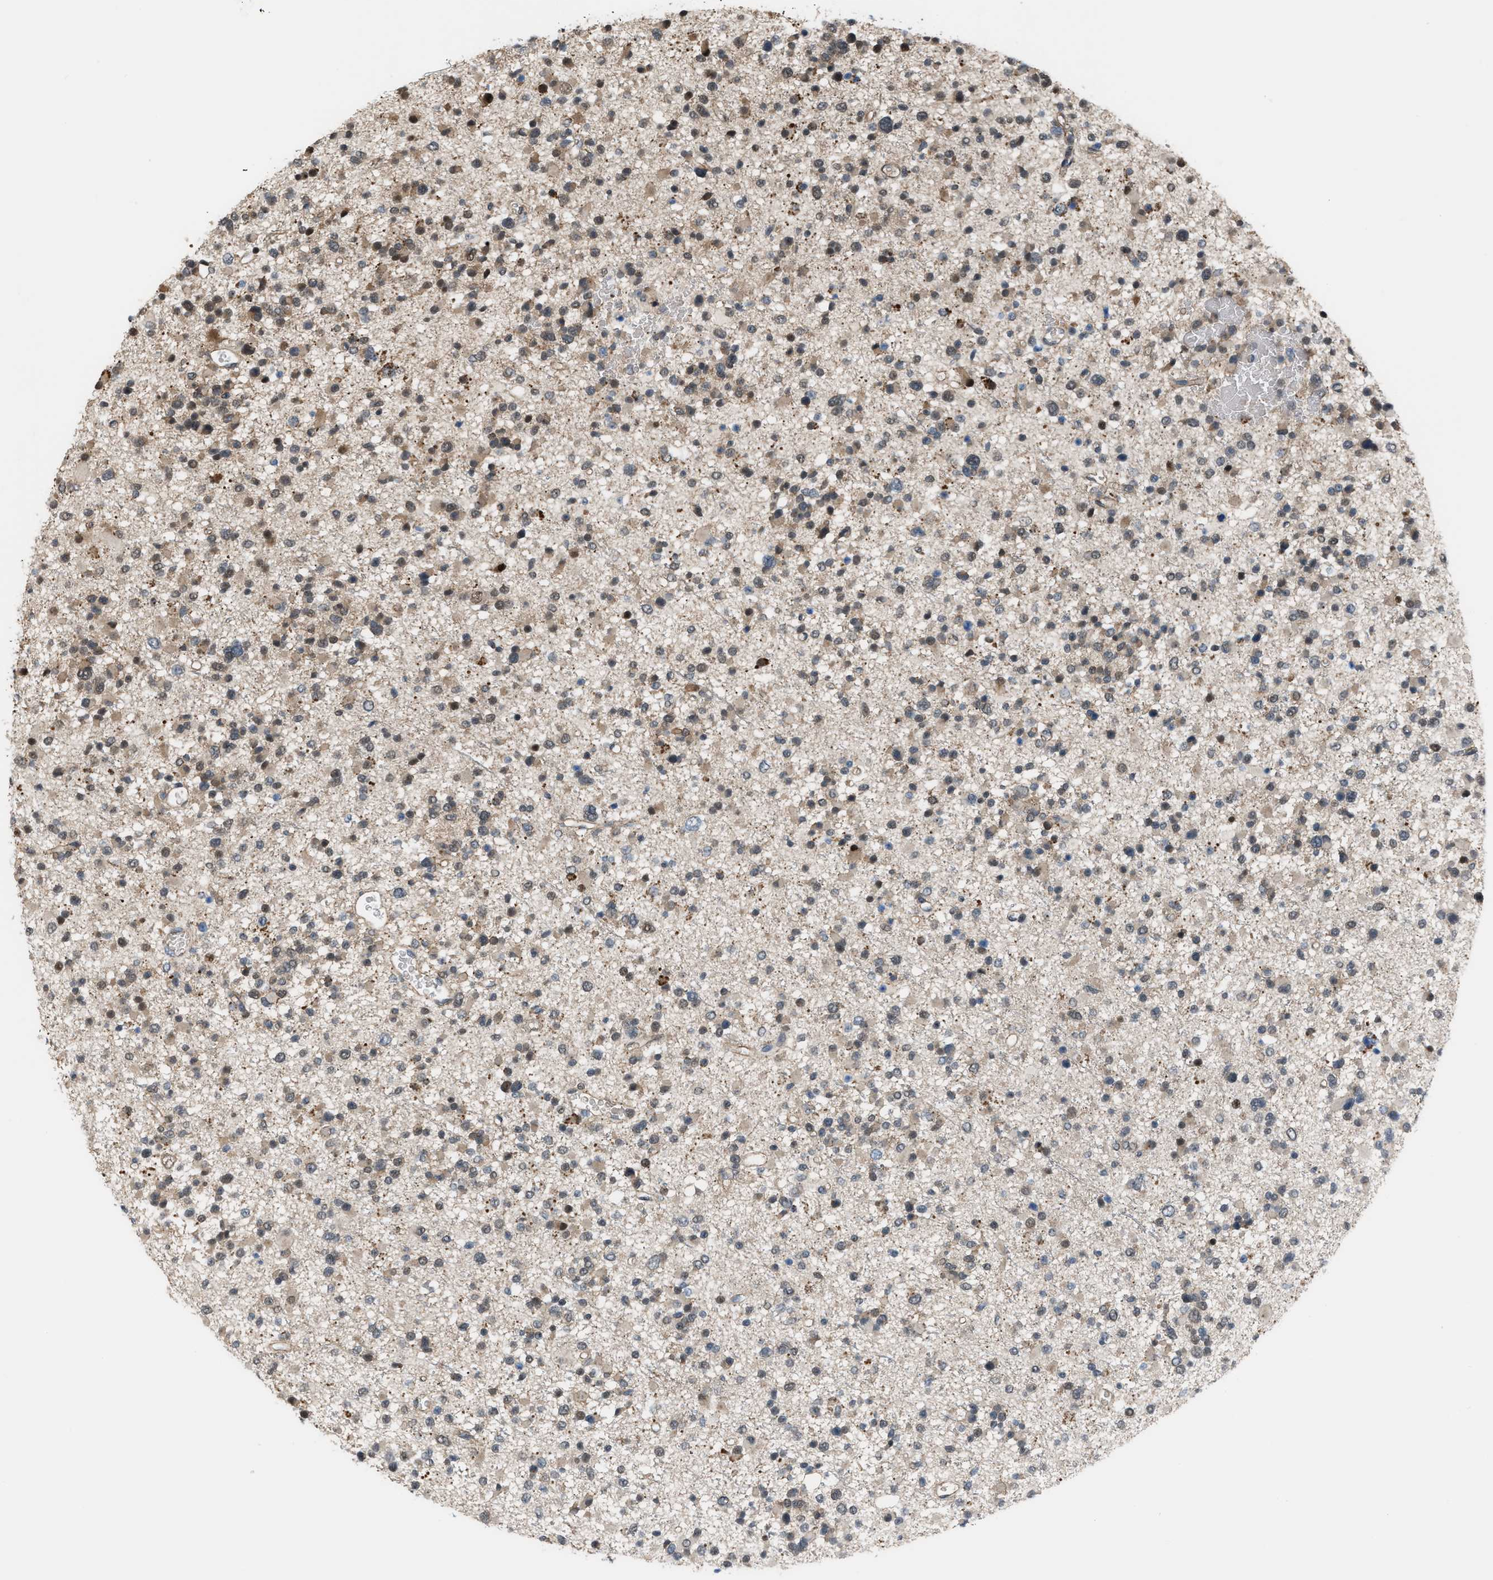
{"staining": {"intensity": "weak", "quantity": "25%-75%", "location": "cytoplasmic/membranous,nuclear"}, "tissue": "glioma", "cell_type": "Tumor cells", "image_type": "cancer", "snomed": [{"axis": "morphology", "description": "Glioma, malignant, Low grade"}, {"axis": "topography", "description": "Brain"}], "caption": "Immunohistochemical staining of human malignant glioma (low-grade) reveals low levels of weak cytoplasmic/membranous and nuclear expression in about 25%-75% of tumor cells.", "gene": "RFFL", "patient": {"sex": "female", "age": 22}}